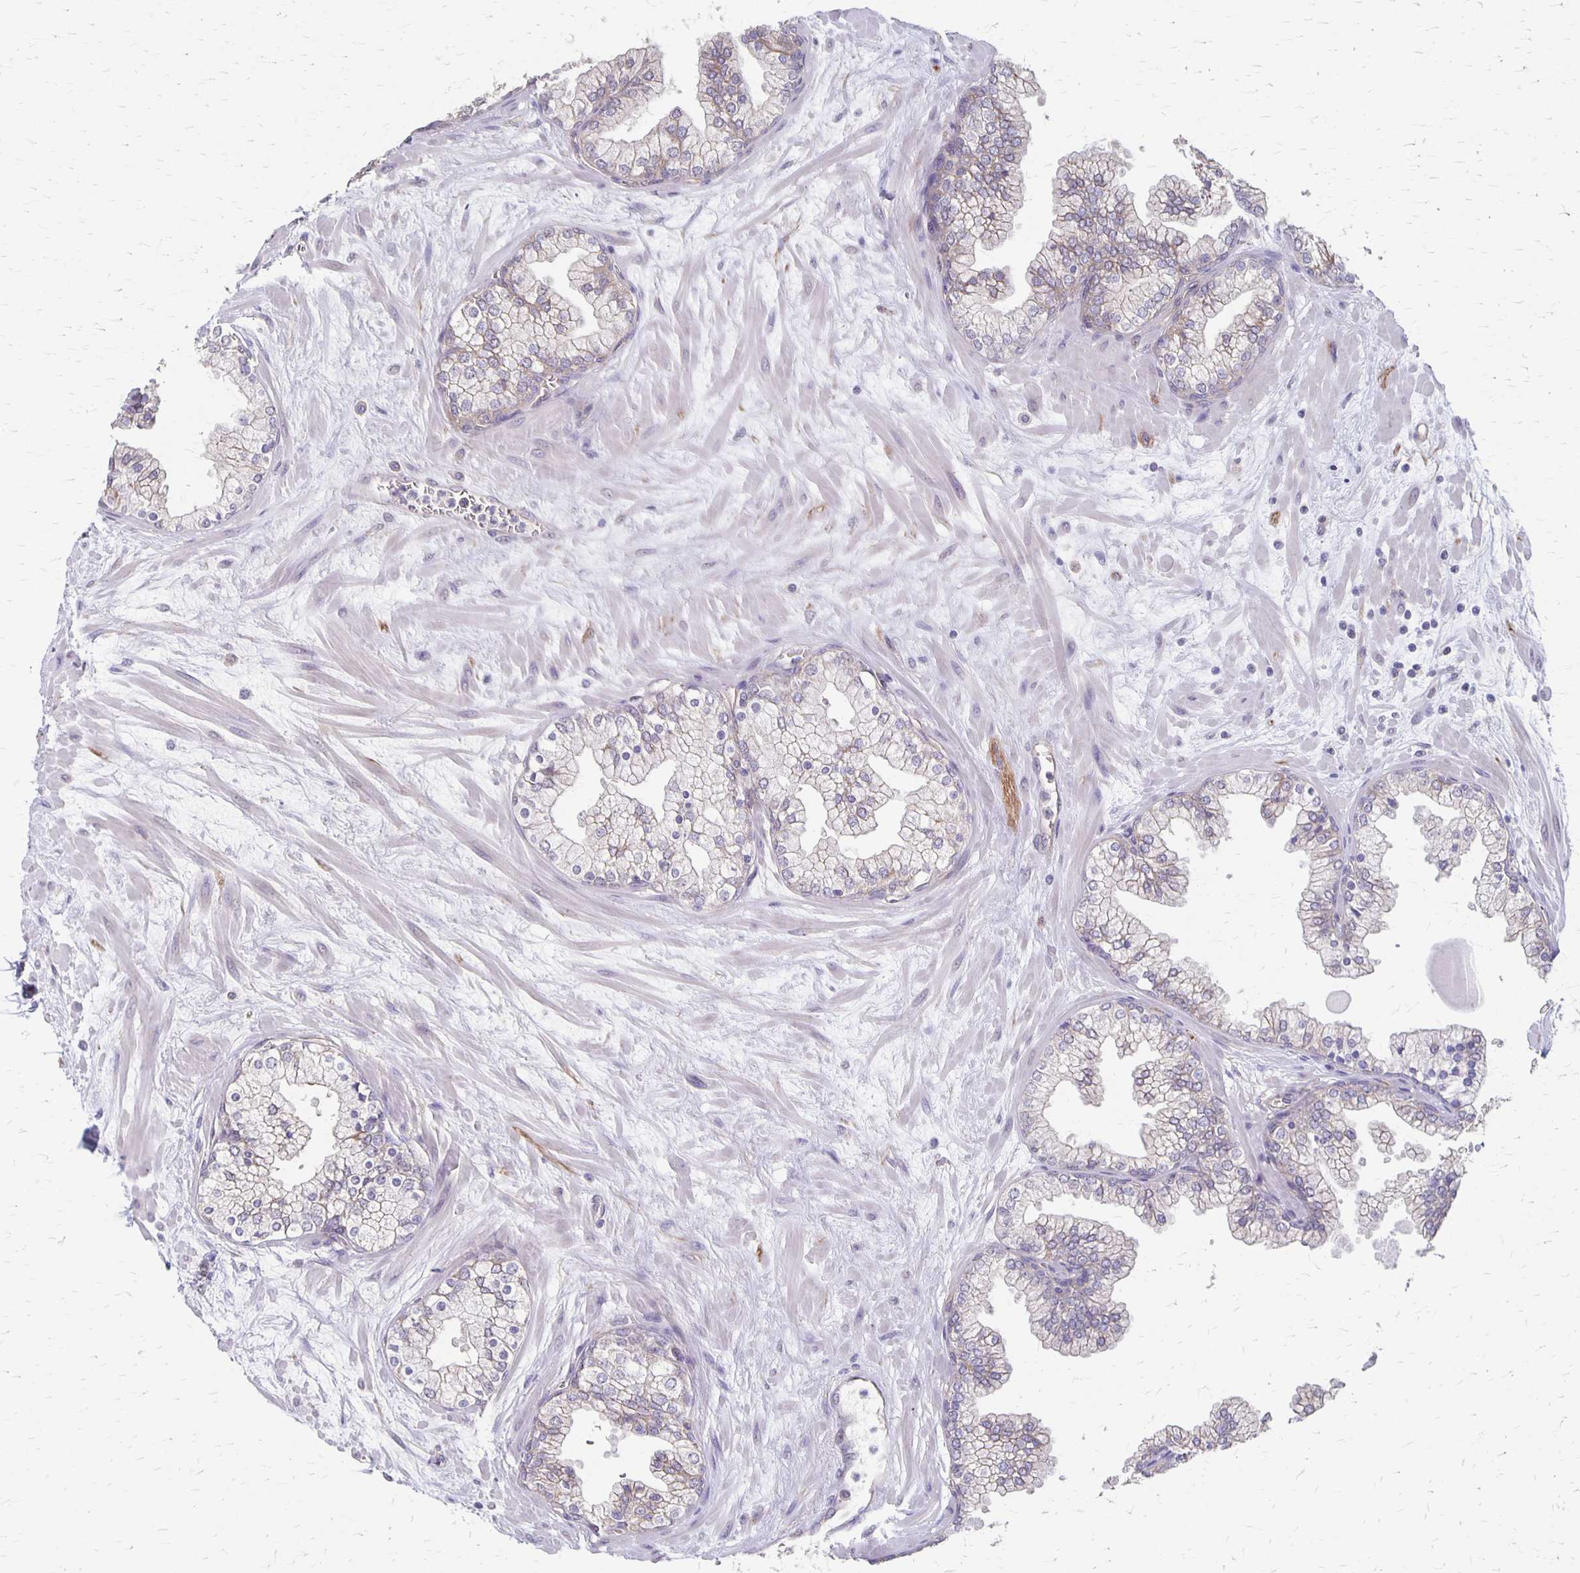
{"staining": {"intensity": "weak", "quantity": "<25%", "location": "cytoplasmic/membranous"}, "tissue": "prostate", "cell_type": "Glandular cells", "image_type": "normal", "snomed": [{"axis": "morphology", "description": "Normal tissue, NOS"}, {"axis": "topography", "description": "Prostate"}, {"axis": "topography", "description": "Peripheral nerve tissue"}], "caption": "This is an IHC histopathology image of benign human prostate. There is no staining in glandular cells.", "gene": "PPP1R3E", "patient": {"sex": "male", "age": 61}}